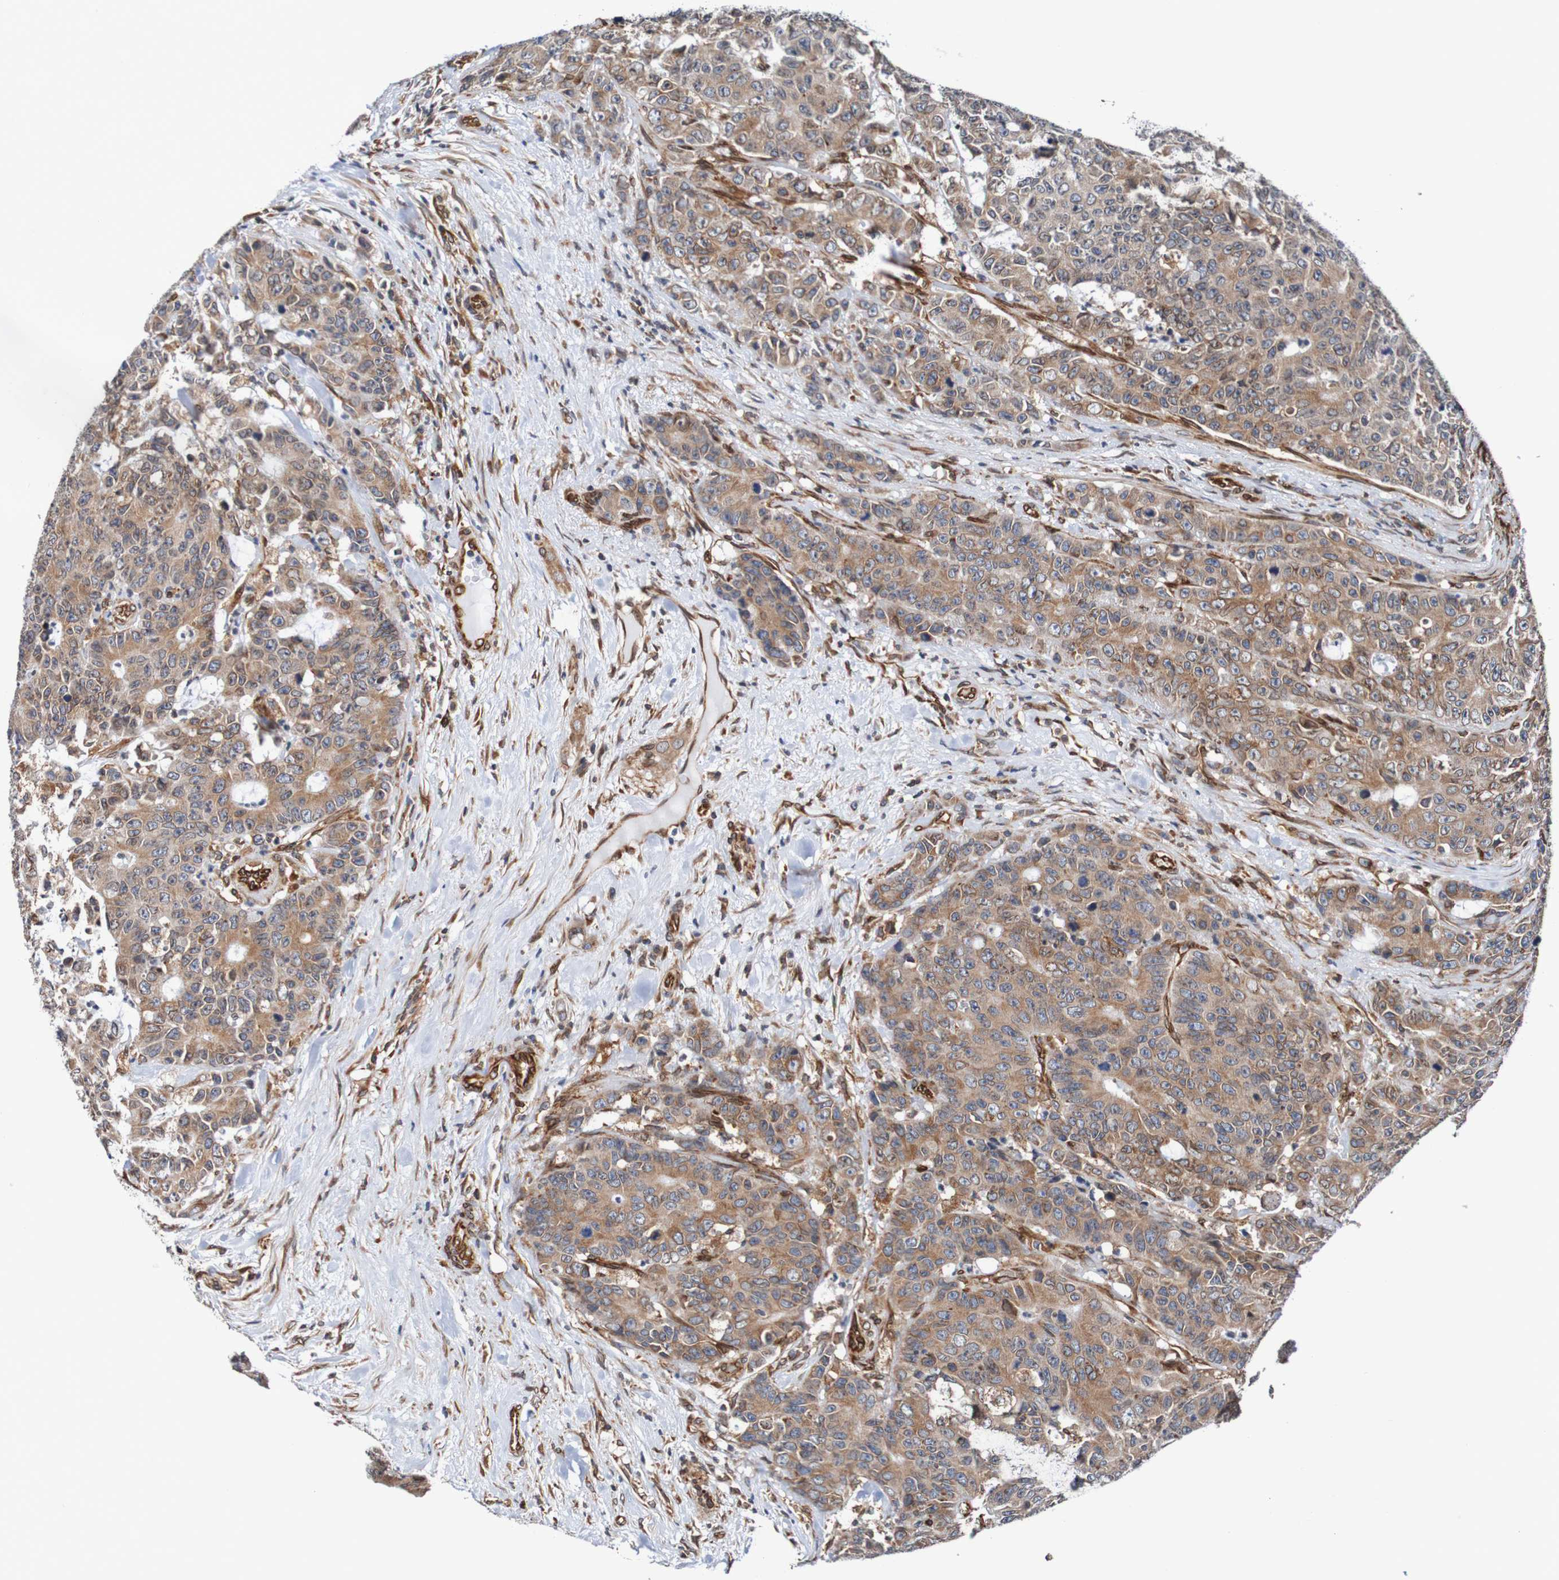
{"staining": {"intensity": "moderate", "quantity": ">75%", "location": "cytoplasmic/membranous"}, "tissue": "colorectal cancer", "cell_type": "Tumor cells", "image_type": "cancer", "snomed": [{"axis": "morphology", "description": "Adenocarcinoma, NOS"}, {"axis": "topography", "description": "Colon"}], "caption": "A brown stain shows moderate cytoplasmic/membranous positivity of a protein in human adenocarcinoma (colorectal) tumor cells.", "gene": "TMEM109", "patient": {"sex": "female", "age": 86}}